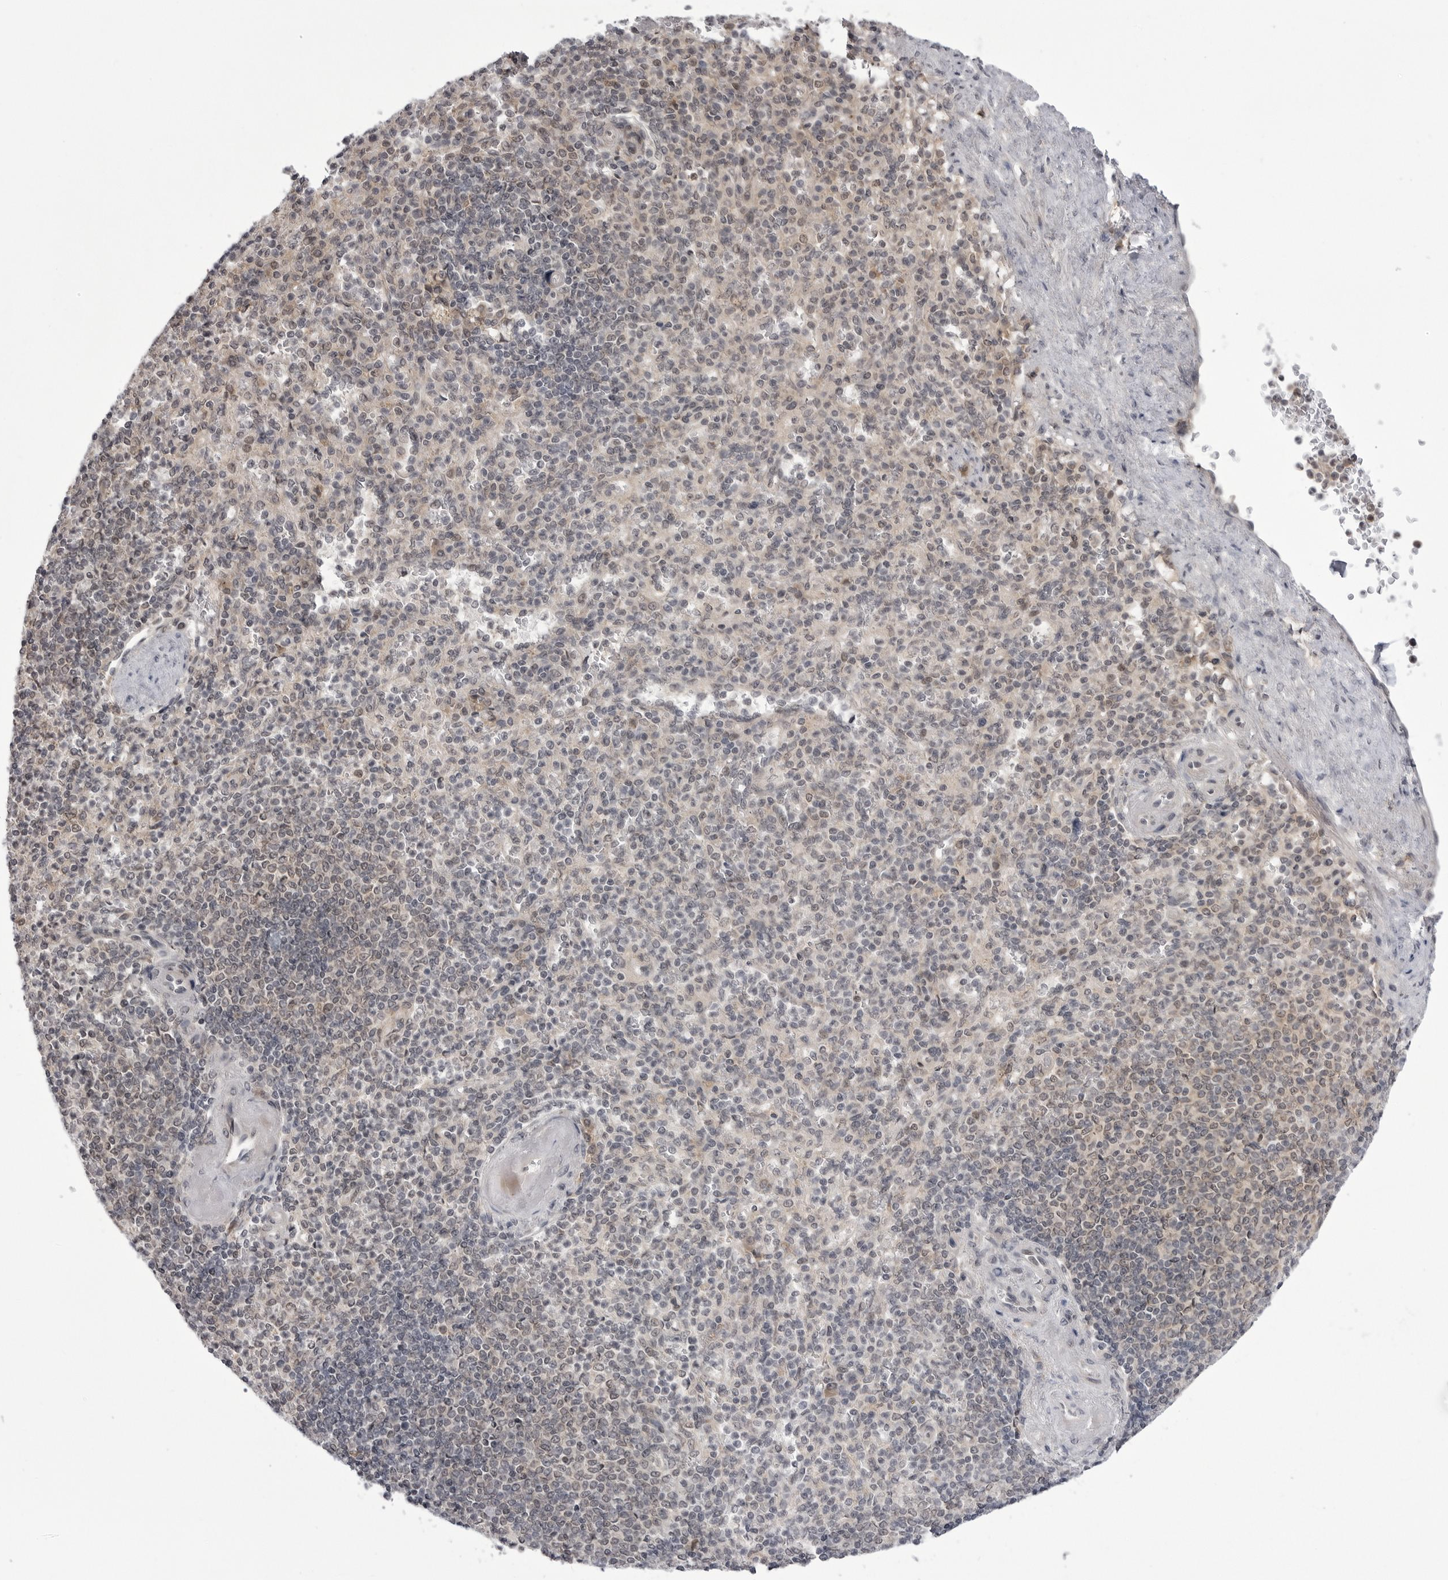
{"staining": {"intensity": "negative", "quantity": "none", "location": "none"}, "tissue": "spleen", "cell_type": "Cells in red pulp", "image_type": "normal", "snomed": [{"axis": "morphology", "description": "Normal tissue, NOS"}, {"axis": "topography", "description": "Spleen"}], "caption": "High magnification brightfield microscopy of benign spleen stained with DAB (brown) and counterstained with hematoxylin (blue): cells in red pulp show no significant positivity. (IHC, brightfield microscopy, high magnification).", "gene": "PTK2B", "patient": {"sex": "female", "age": 74}}